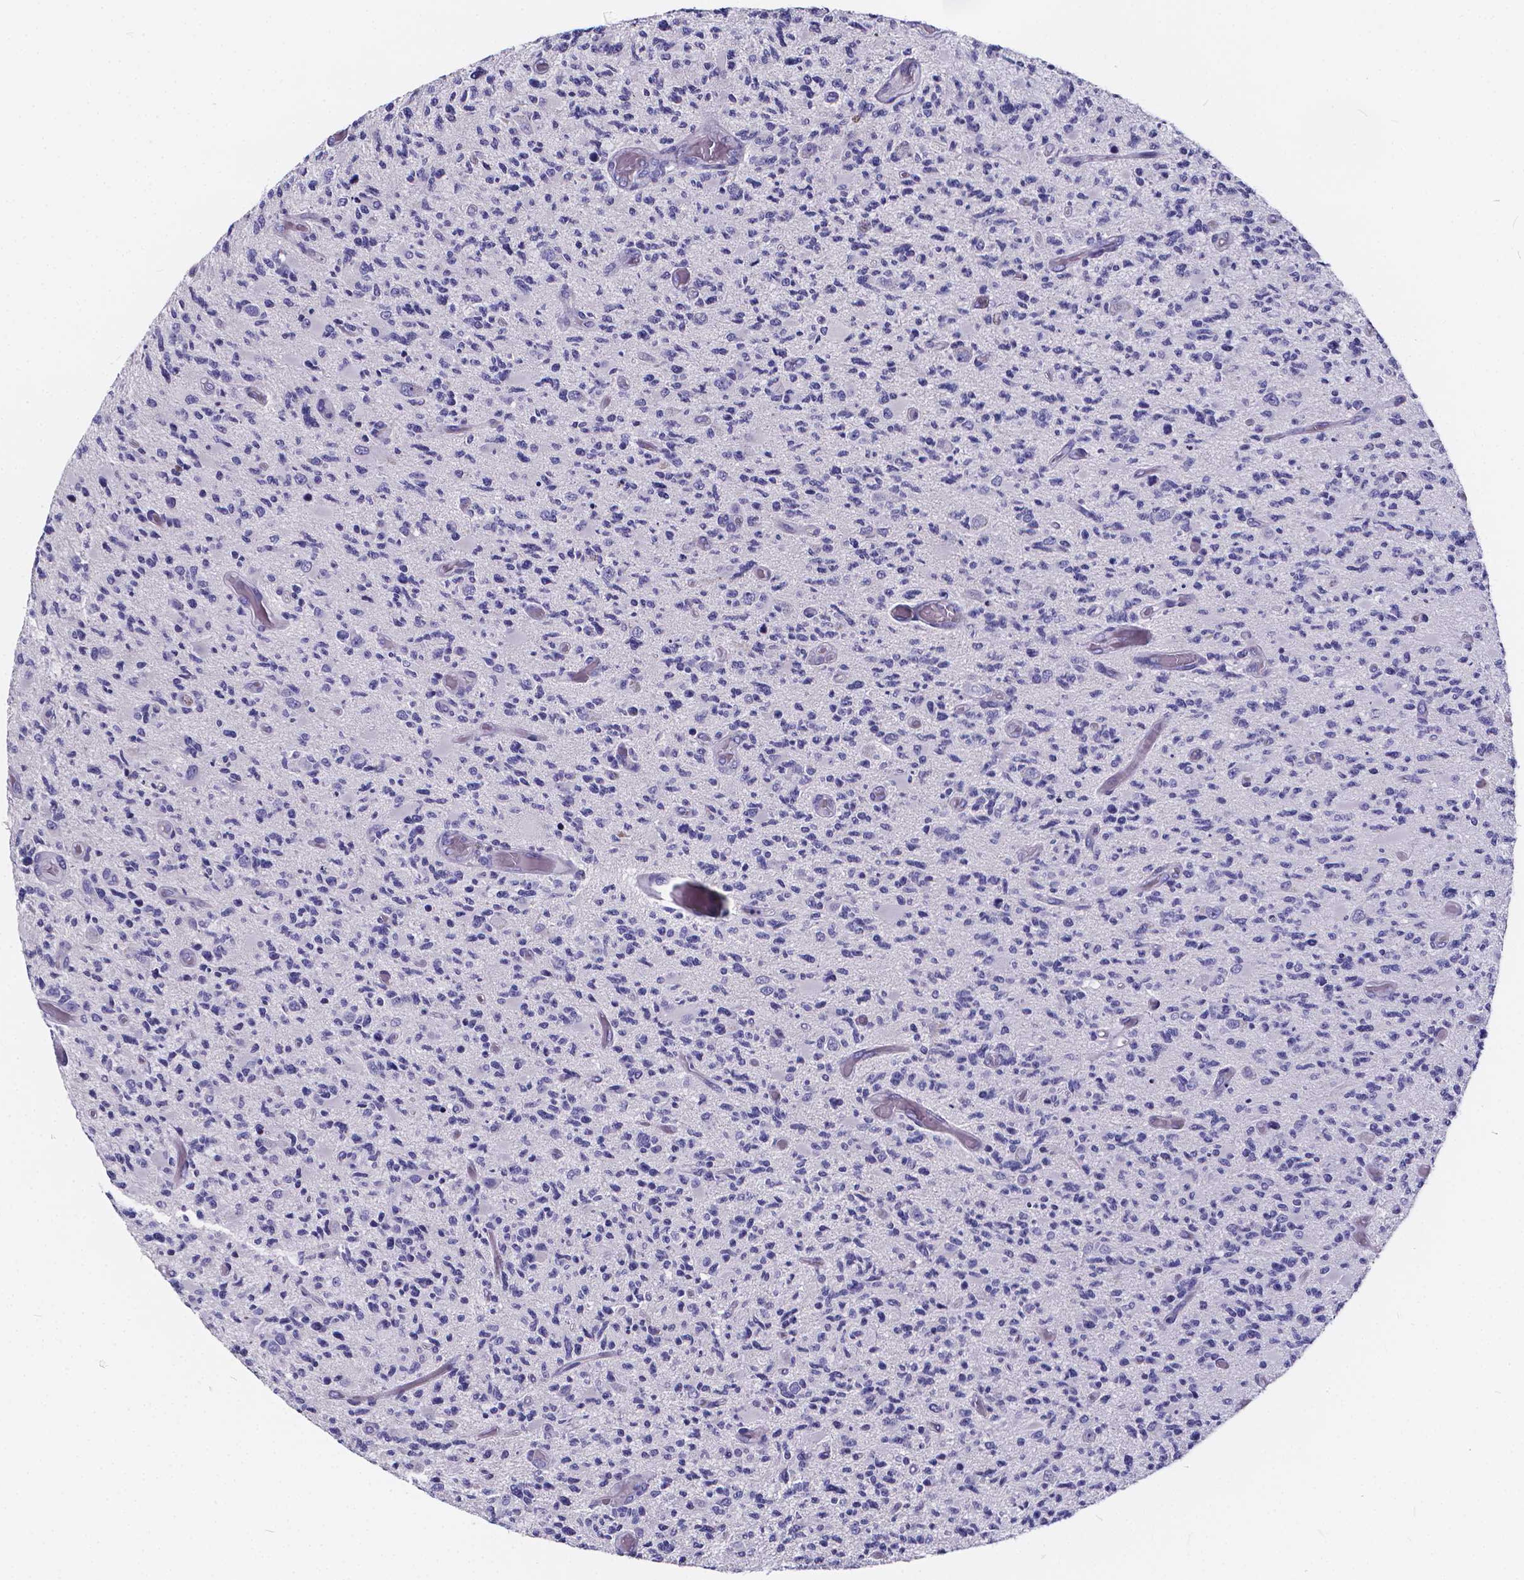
{"staining": {"intensity": "negative", "quantity": "none", "location": "none"}, "tissue": "glioma", "cell_type": "Tumor cells", "image_type": "cancer", "snomed": [{"axis": "morphology", "description": "Glioma, malignant, High grade"}, {"axis": "topography", "description": "Brain"}], "caption": "An image of glioma stained for a protein reveals no brown staining in tumor cells. The staining was performed using DAB (3,3'-diaminobenzidine) to visualize the protein expression in brown, while the nuclei were stained in blue with hematoxylin (Magnification: 20x).", "gene": "SPEF2", "patient": {"sex": "female", "age": 63}}